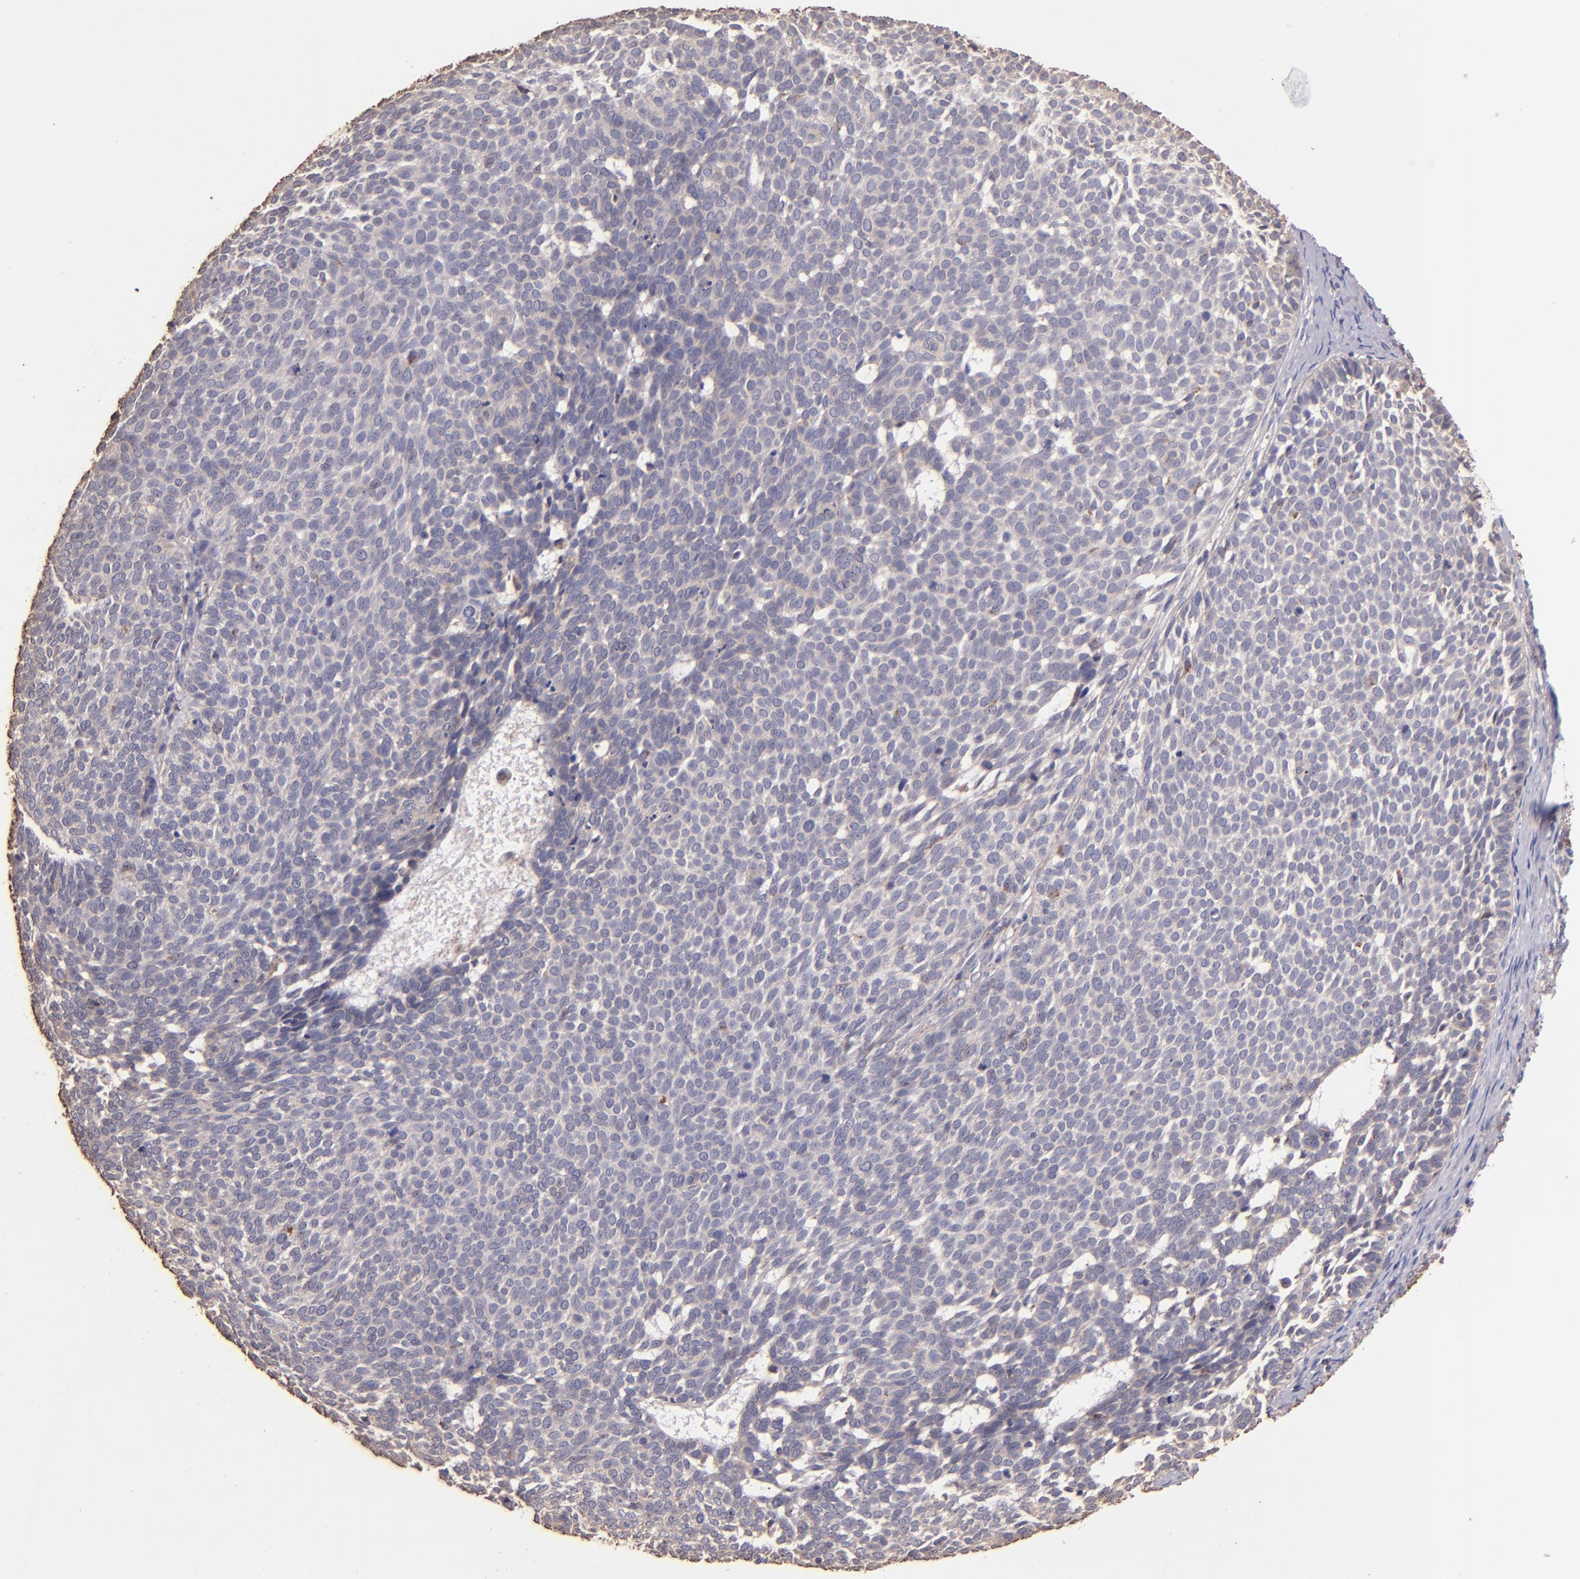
{"staining": {"intensity": "weak", "quantity": "<25%", "location": "cytoplasmic/membranous"}, "tissue": "skin cancer", "cell_type": "Tumor cells", "image_type": "cancer", "snomed": [{"axis": "morphology", "description": "Basal cell carcinoma"}, {"axis": "topography", "description": "Skin"}], "caption": "Immunohistochemical staining of human skin cancer (basal cell carcinoma) reveals no significant expression in tumor cells.", "gene": "SHC1", "patient": {"sex": "male", "age": 63}}